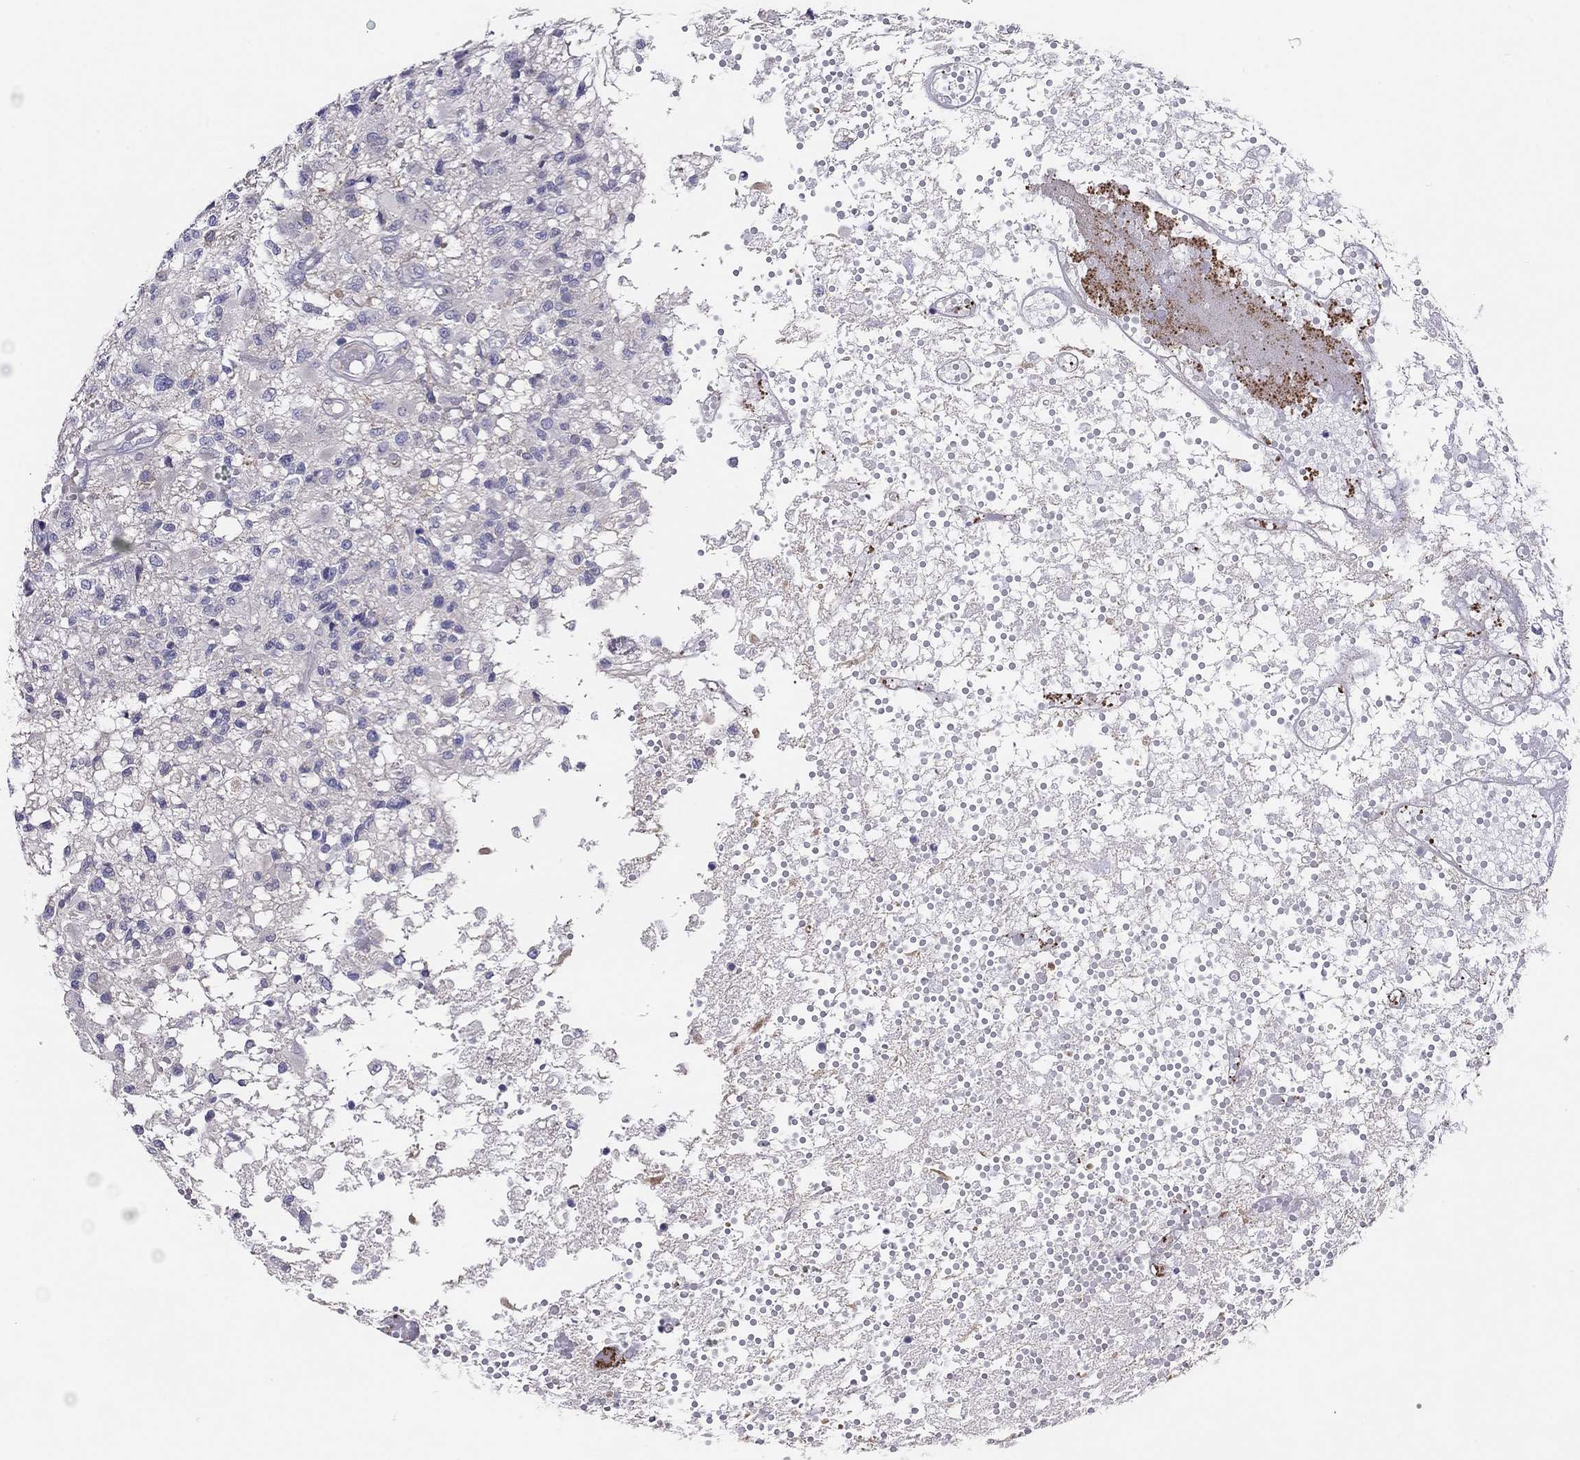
{"staining": {"intensity": "negative", "quantity": "none", "location": "none"}, "tissue": "glioma", "cell_type": "Tumor cells", "image_type": "cancer", "snomed": [{"axis": "morphology", "description": "Glioma, malignant, High grade"}, {"axis": "topography", "description": "Brain"}], "caption": "Image shows no significant protein positivity in tumor cells of malignant glioma (high-grade).", "gene": "MGAT4C", "patient": {"sex": "female", "age": 63}}